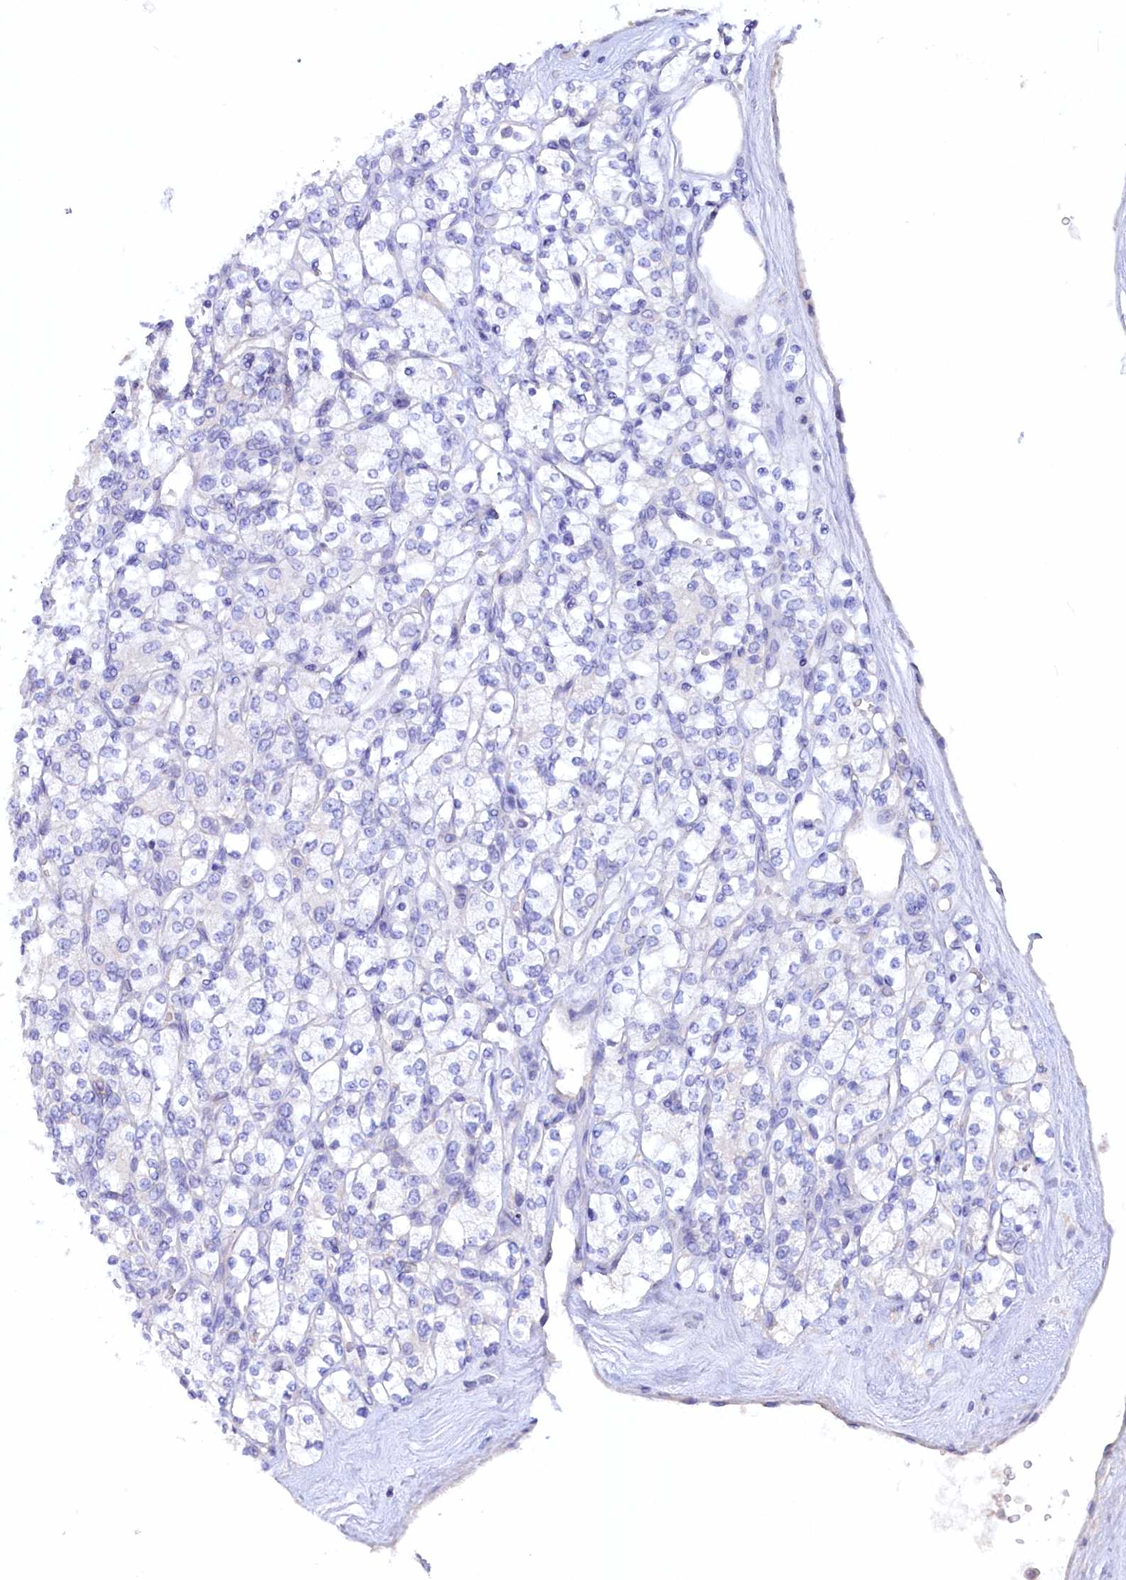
{"staining": {"intensity": "negative", "quantity": "none", "location": "none"}, "tissue": "renal cancer", "cell_type": "Tumor cells", "image_type": "cancer", "snomed": [{"axis": "morphology", "description": "Adenocarcinoma, NOS"}, {"axis": "topography", "description": "Kidney"}], "caption": "DAB immunohistochemical staining of human renal cancer (adenocarcinoma) demonstrates no significant staining in tumor cells. The staining is performed using DAB brown chromogen with nuclei counter-stained in using hematoxylin.", "gene": "ZSWIM4", "patient": {"sex": "male", "age": 77}}